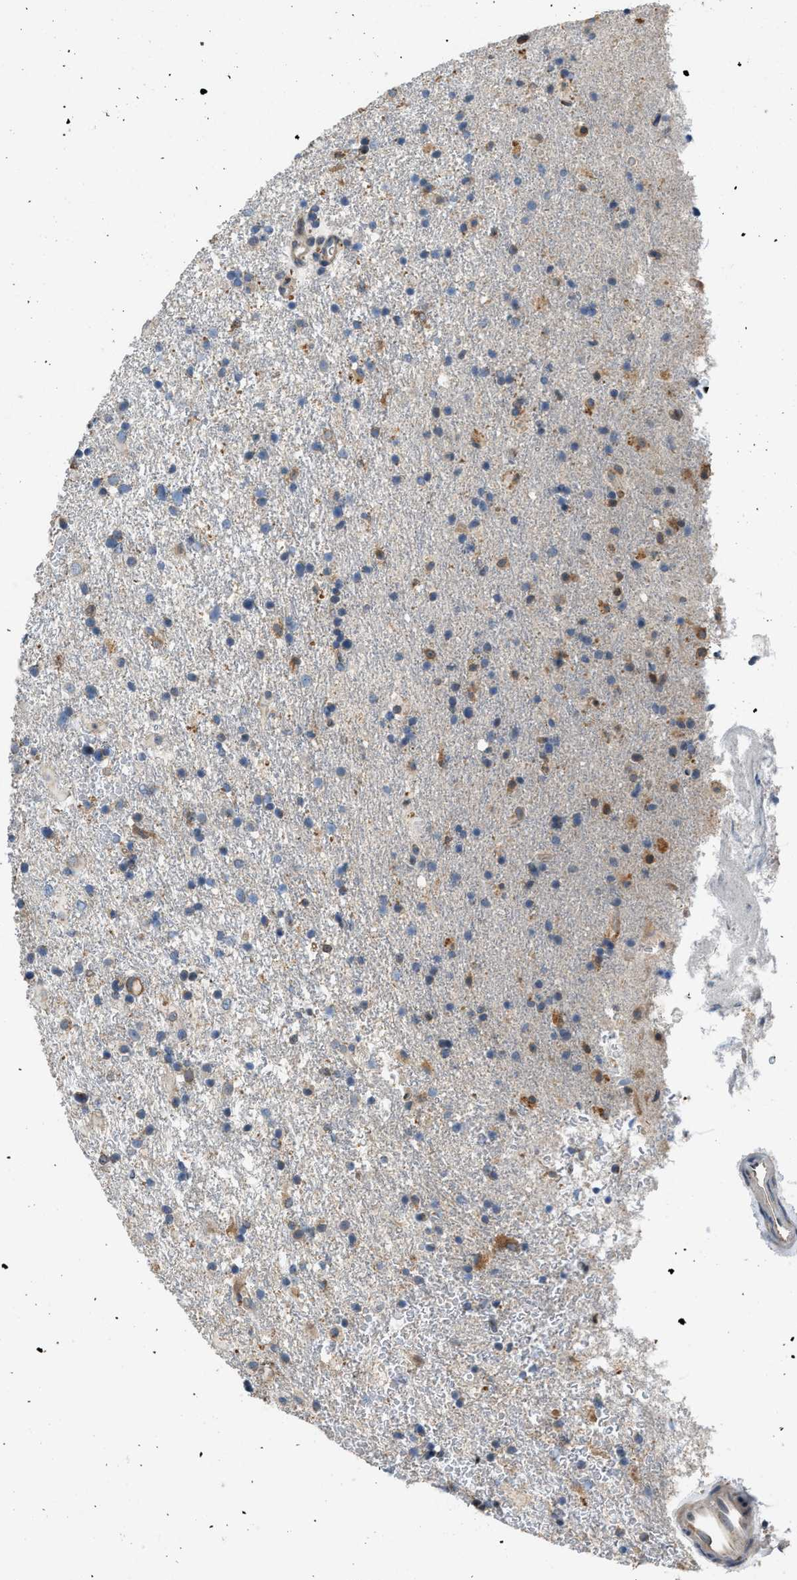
{"staining": {"intensity": "weak", "quantity": "25%-75%", "location": "cytoplasmic/membranous"}, "tissue": "glioma", "cell_type": "Tumor cells", "image_type": "cancer", "snomed": [{"axis": "morphology", "description": "Glioma, malignant, Low grade"}, {"axis": "topography", "description": "Brain"}], "caption": "A histopathology image of malignant glioma (low-grade) stained for a protein reveals weak cytoplasmic/membranous brown staining in tumor cells.", "gene": "GGCX", "patient": {"sex": "male", "age": 65}}